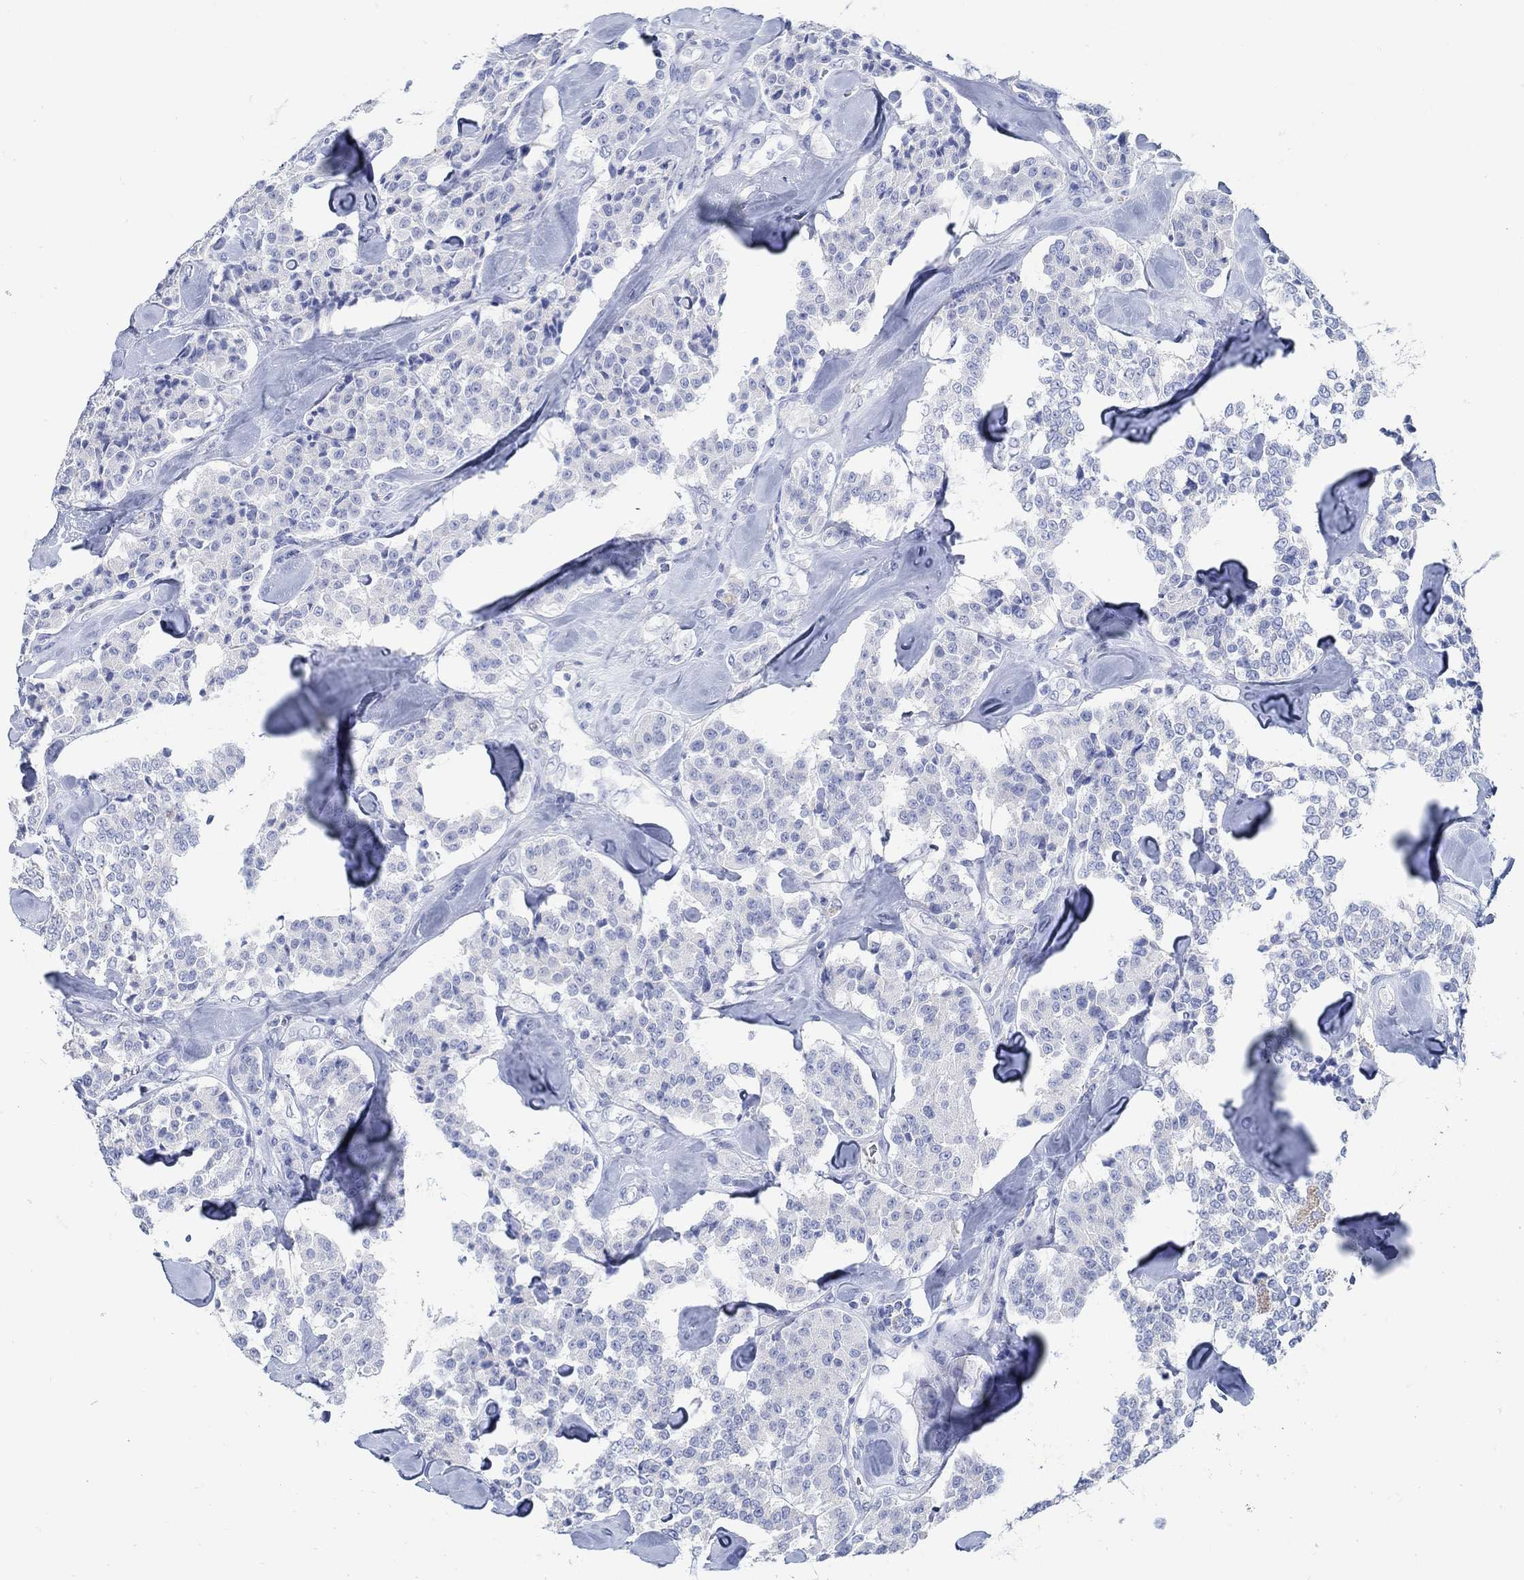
{"staining": {"intensity": "negative", "quantity": "none", "location": "none"}, "tissue": "carcinoid", "cell_type": "Tumor cells", "image_type": "cancer", "snomed": [{"axis": "morphology", "description": "Carcinoid, malignant, NOS"}, {"axis": "topography", "description": "Pancreas"}], "caption": "IHC photomicrograph of neoplastic tissue: human carcinoid stained with DAB (3,3'-diaminobenzidine) shows no significant protein positivity in tumor cells.", "gene": "RBM20", "patient": {"sex": "male", "age": 41}}